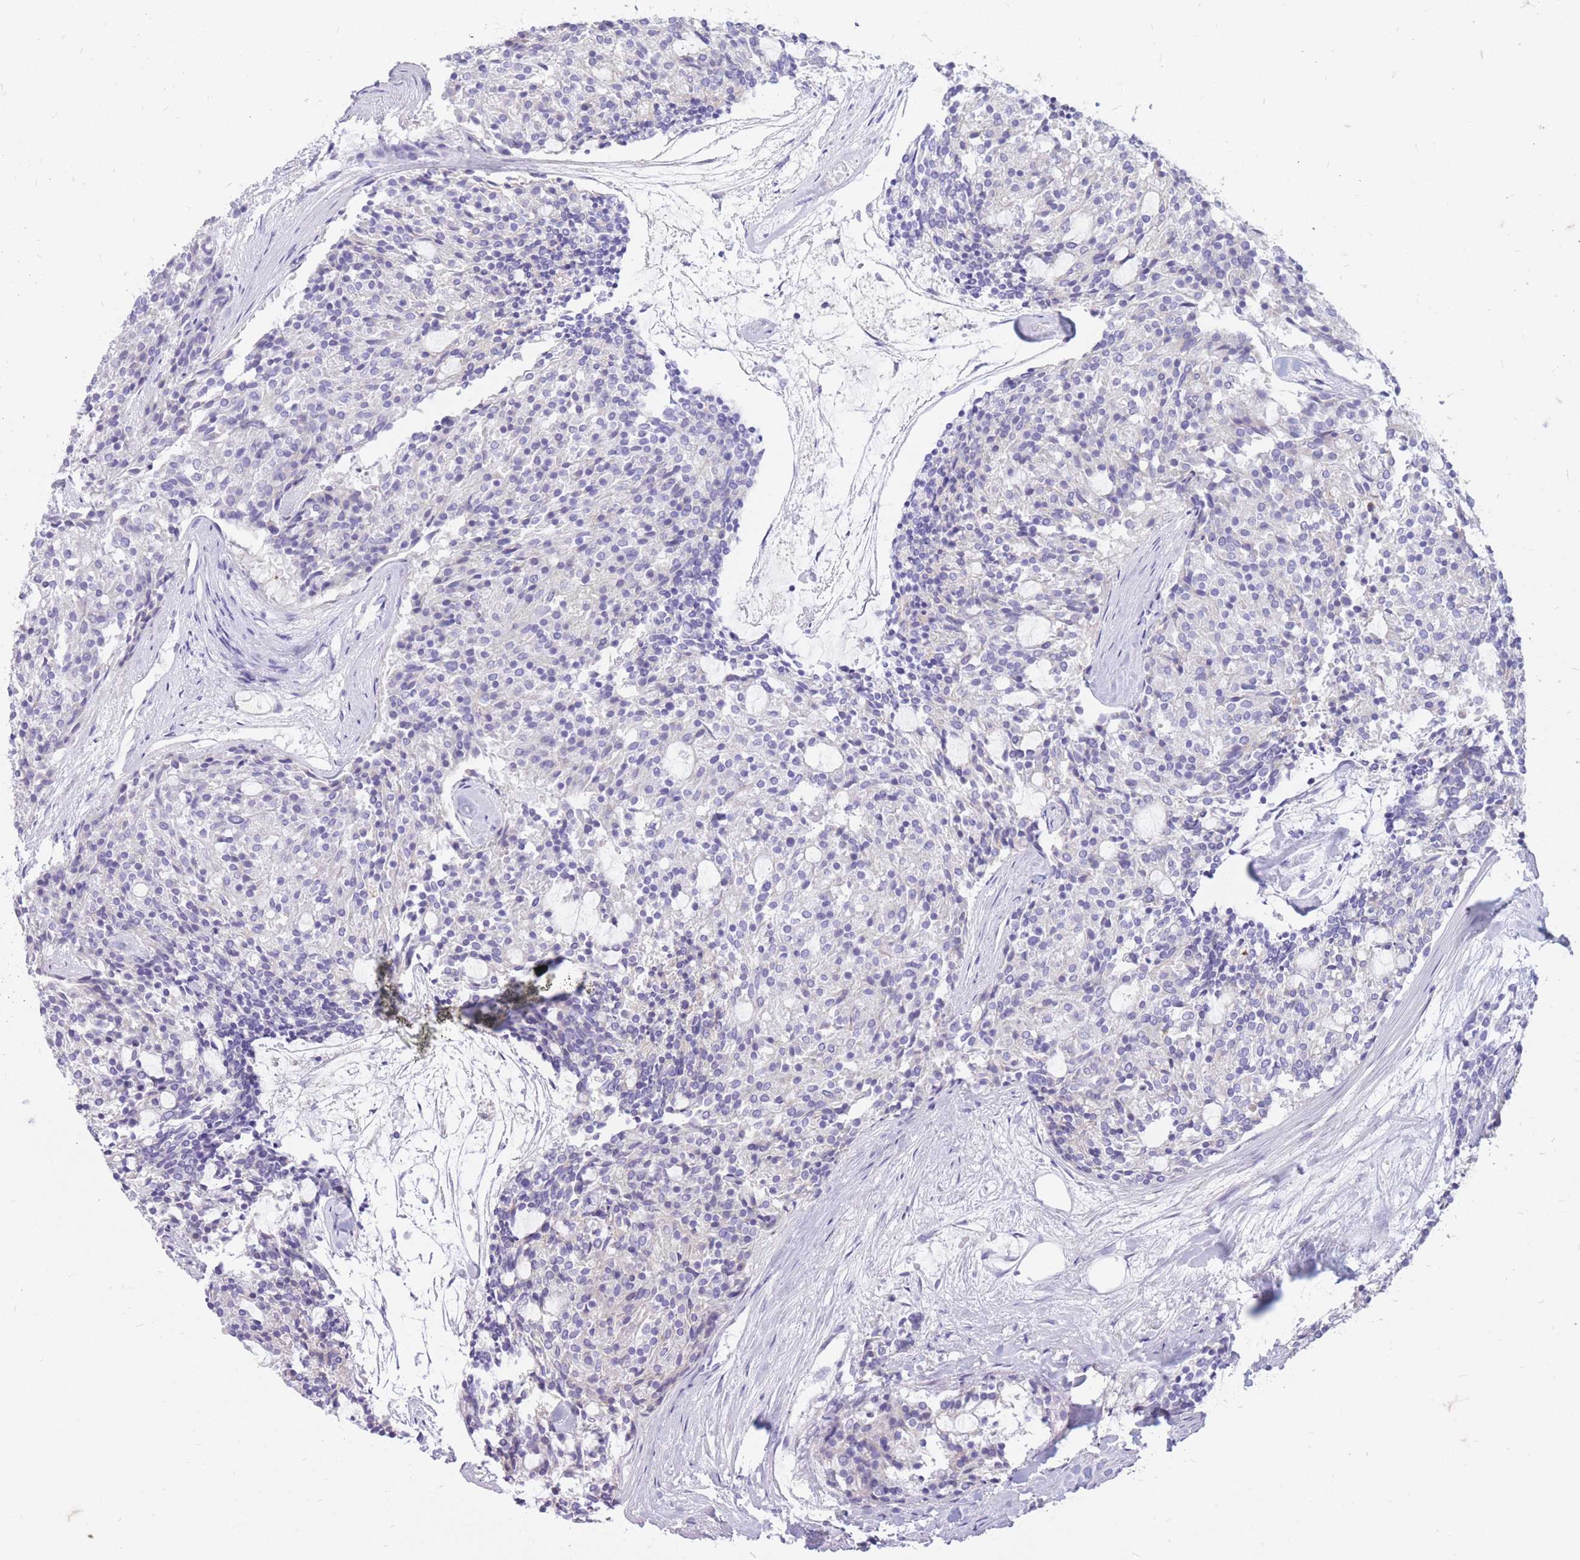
{"staining": {"intensity": "negative", "quantity": "none", "location": "none"}, "tissue": "carcinoid", "cell_type": "Tumor cells", "image_type": "cancer", "snomed": [{"axis": "morphology", "description": "Carcinoid, malignant, NOS"}, {"axis": "topography", "description": "Pancreas"}], "caption": "IHC of carcinoid shows no positivity in tumor cells.", "gene": "ZFP37", "patient": {"sex": "female", "age": 54}}